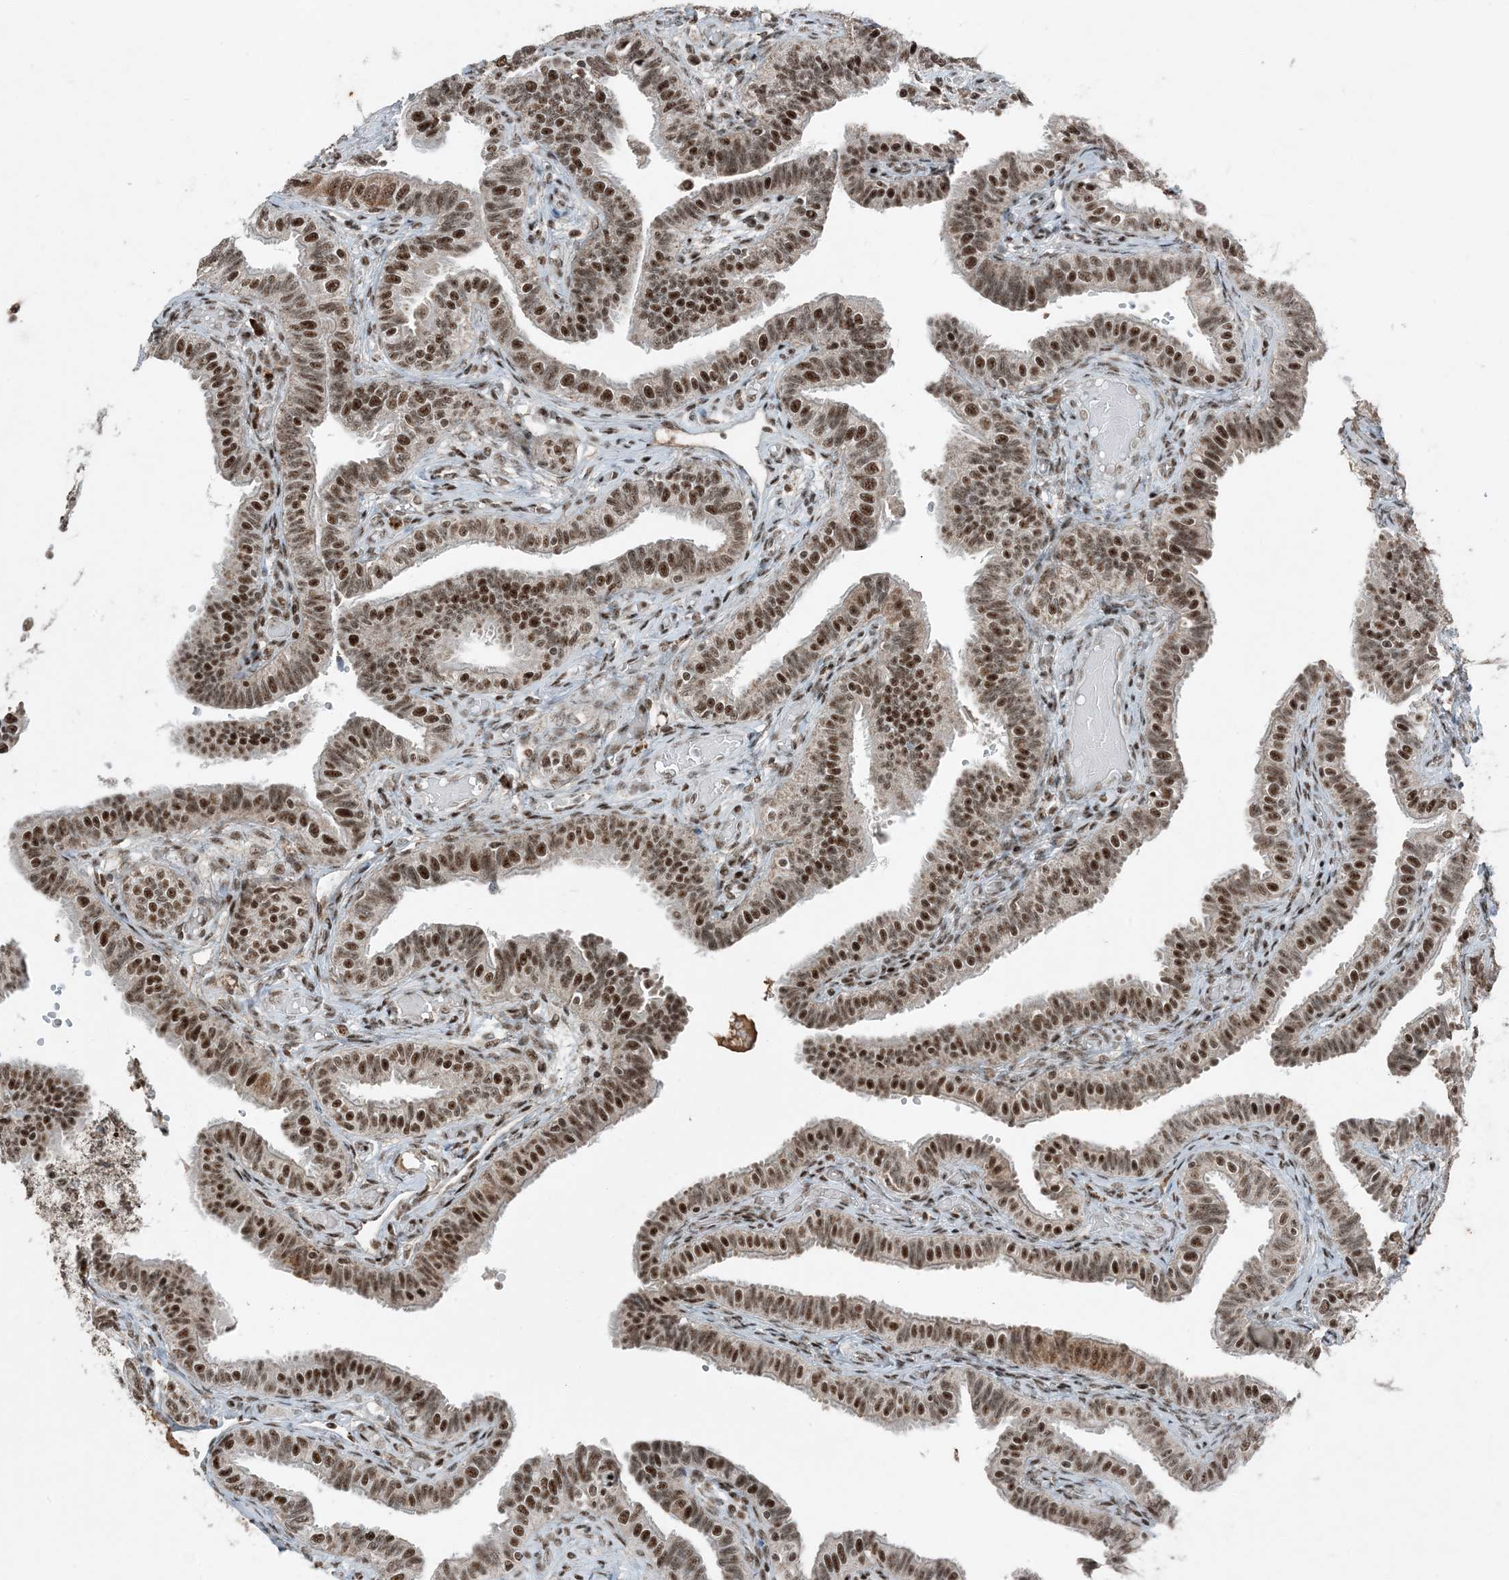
{"staining": {"intensity": "strong", "quantity": ">75%", "location": "nuclear"}, "tissue": "fallopian tube", "cell_type": "Glandular cells", "image_type": "normal", "snomed": [{"axis": "morphology", "description": "Normal tissue, NOS"}, {"axis": "topography", "description": "Fallopian tube"}], "caption": "Fallopian tube stained with DAB immunohistochemistry (IHC) shows high levels of strong nuclear expression in approximately >75% of glandular cells. (brown staining indicates protein expression, while blue staining denotes nuclei).", "gene": "TADA2B", "patient": {"sex": "female", "age": 39}}